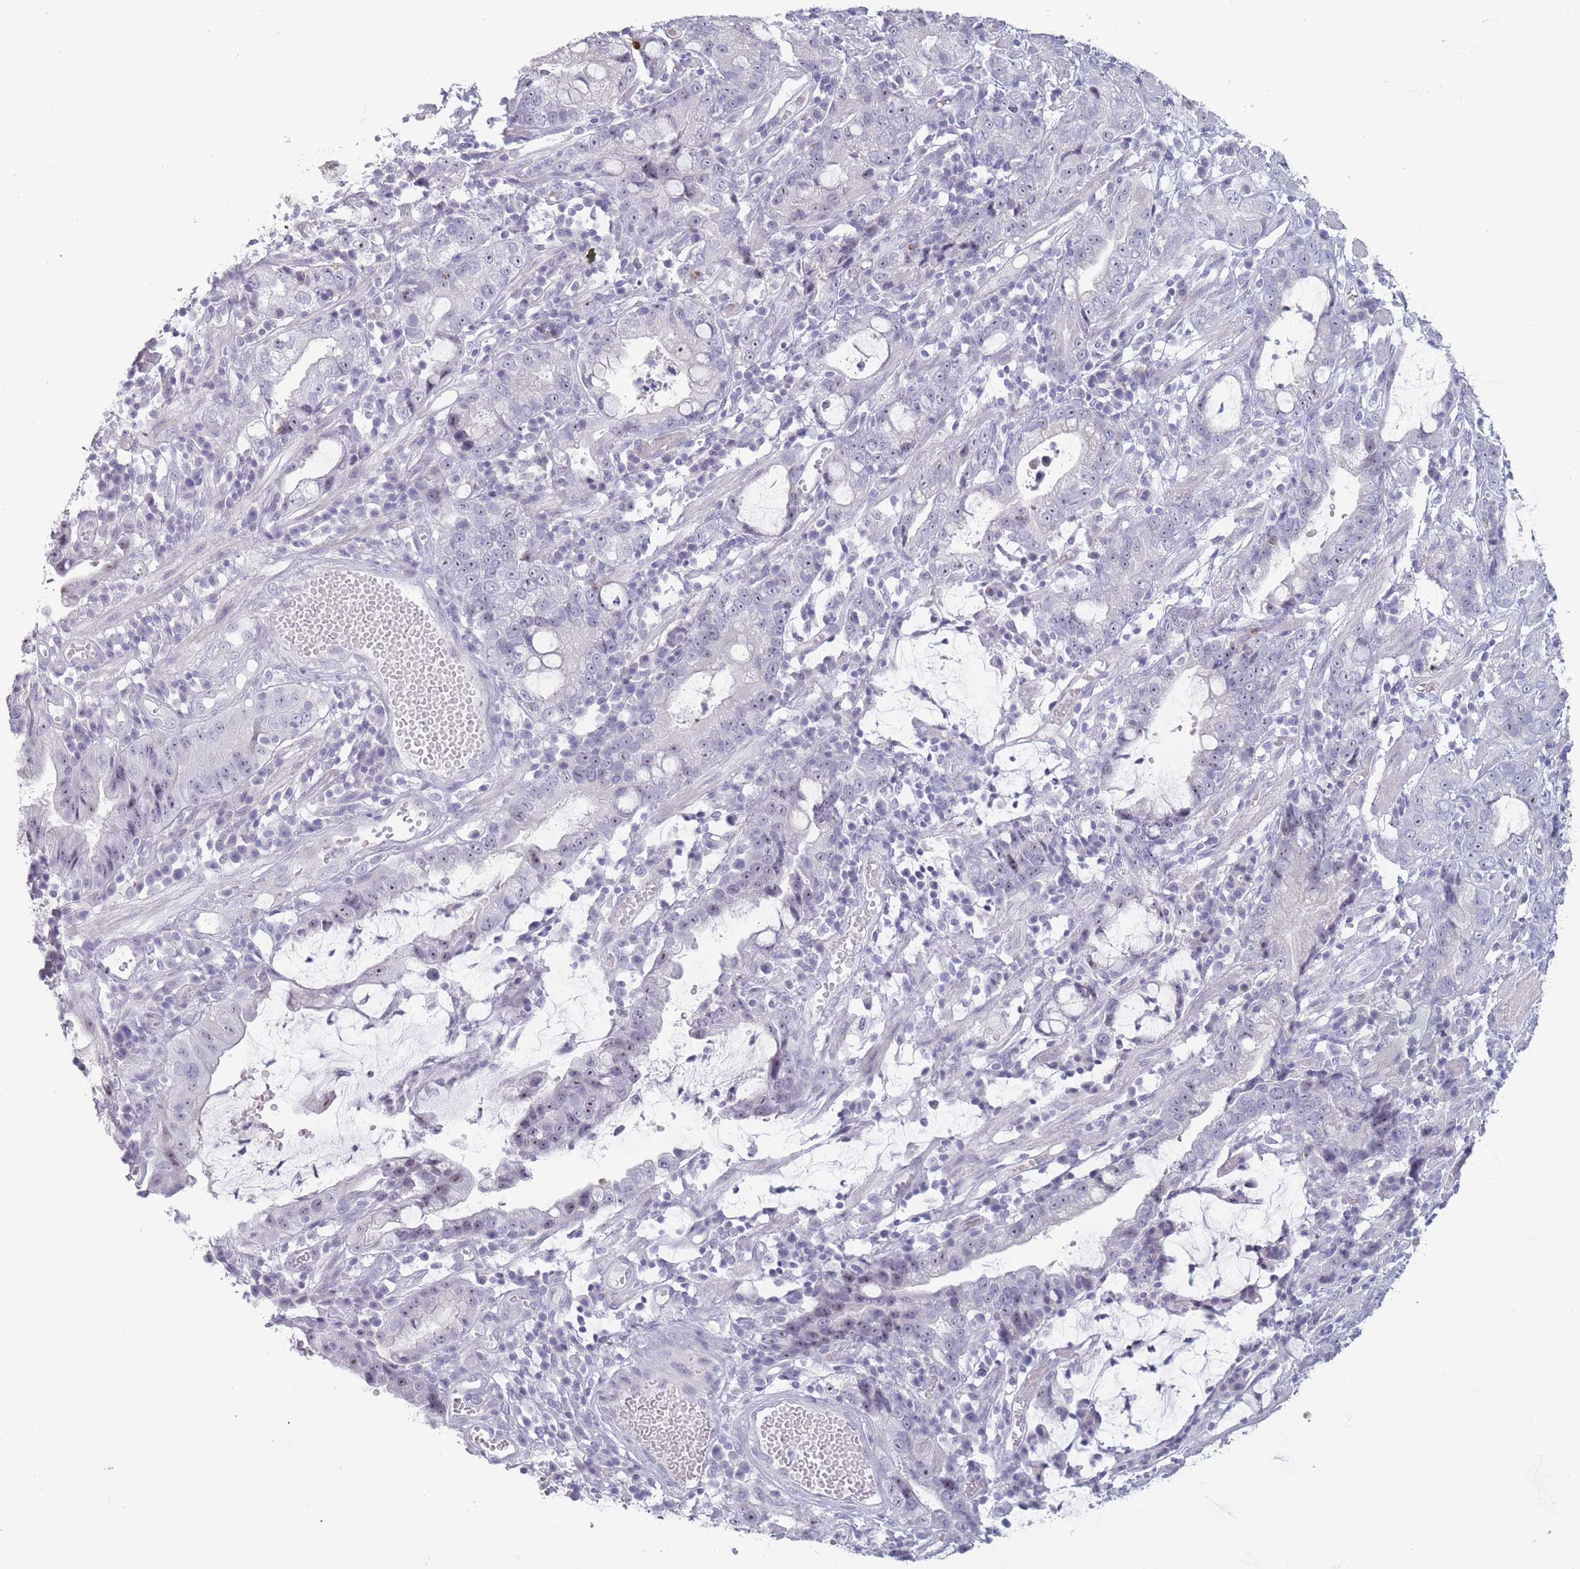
{"staining": {"intensity": "negative", "quantity": "none", "location": "none"}, "tissue": "stomach cancer", "cell_type": "Tumor cells", "image_type": "cancer", "snomed": [{"axis": "morphology", "description": "Adenocarcinoma, NOS"}, {"axis": "topography", "description": "Stomach"}], "caption": "Tumor cells are negative for brown protein staining in stomach cancer.", "gene": "ROS1", "patient": {"sex": "male", "age": 55}}